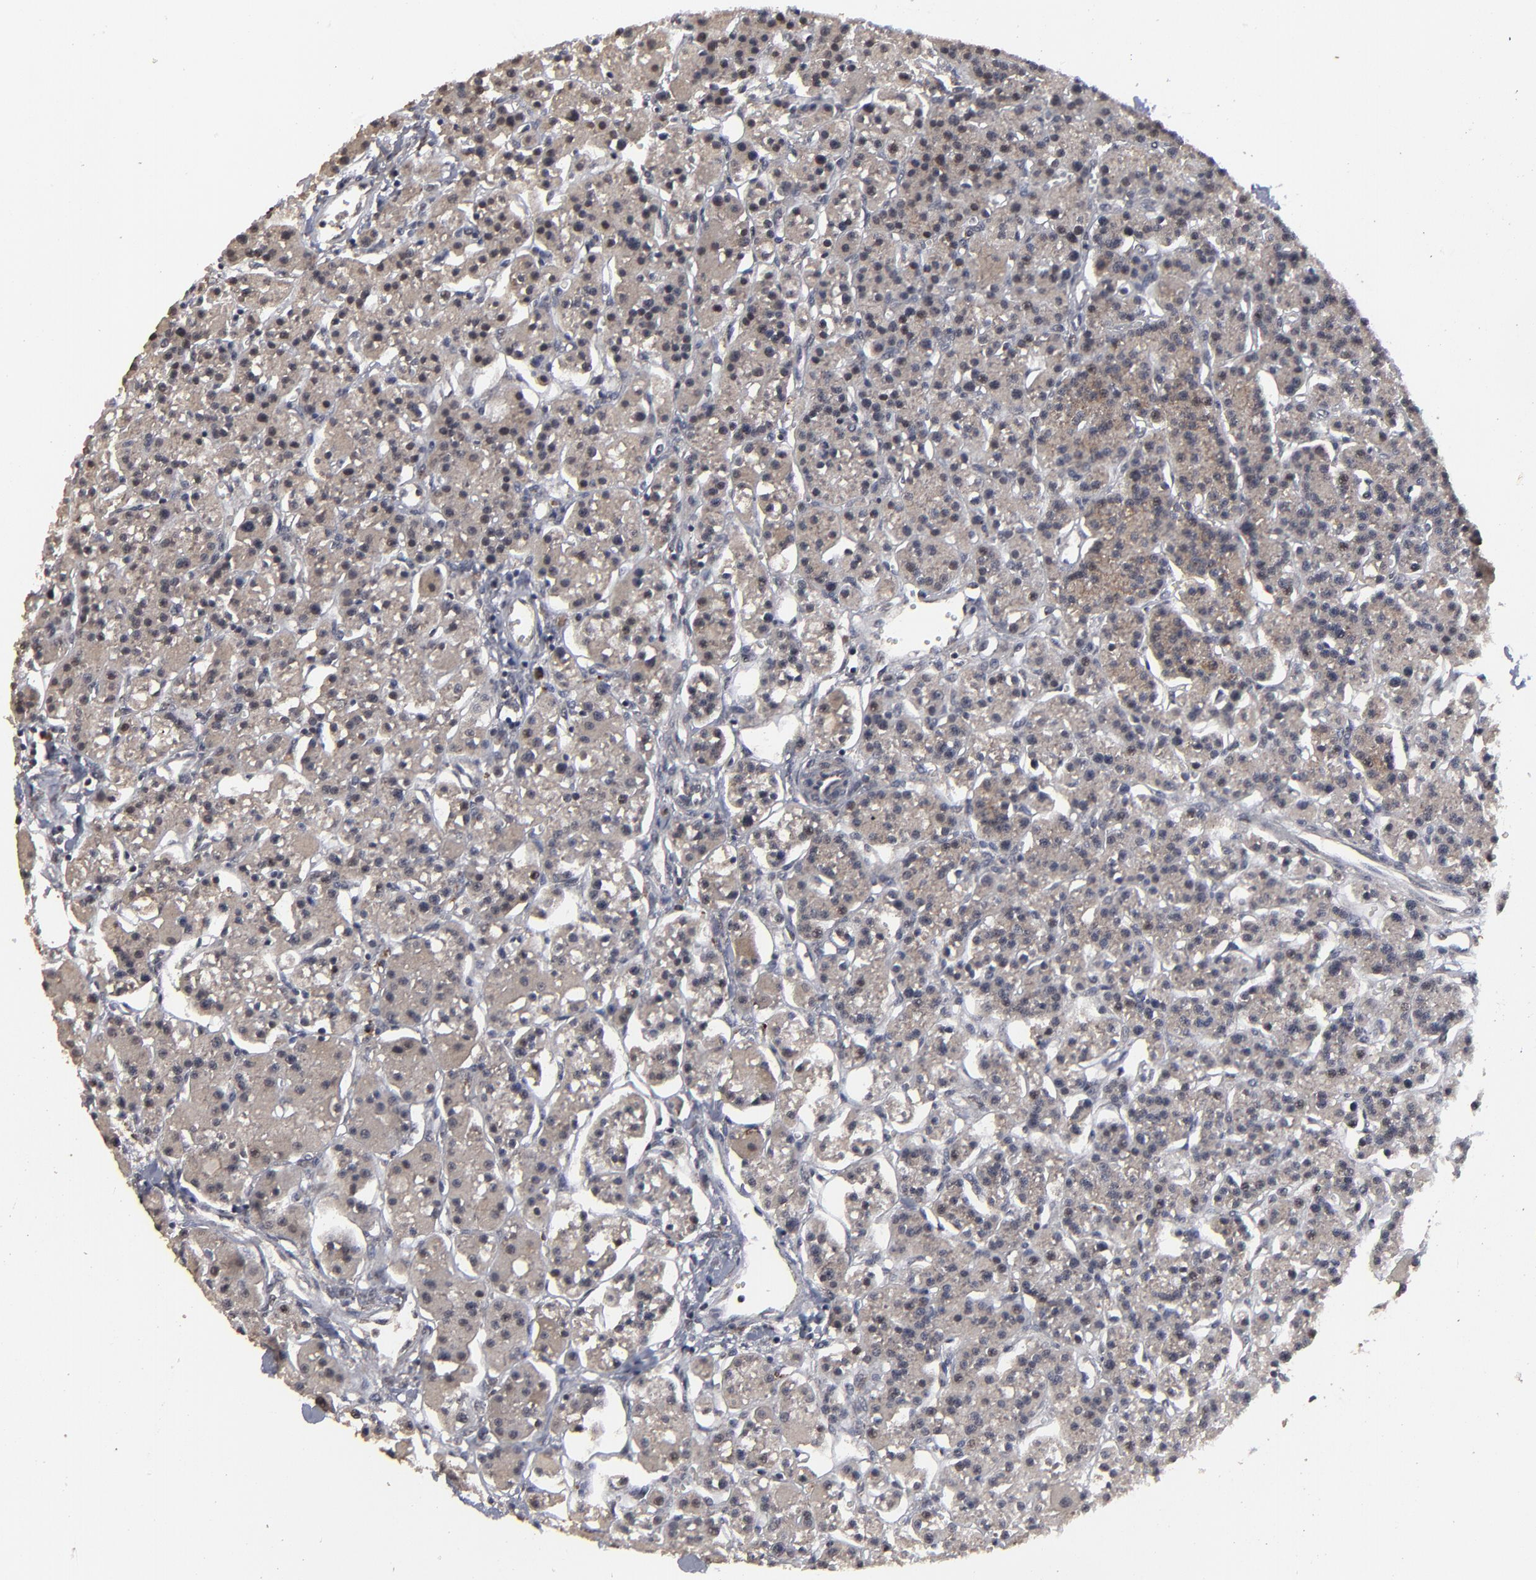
{"staining": {"intensity": "moderate", "quantity": ">75%", "location": "cytoplasmic/membranous,nuclear"}, "tissue": "parathyroid gland", "cell_type": "Glandular cells", "image_type": "normal", "snomed": [{"axis": "morphology", "description": "Normal tissue, NOS"}, {"axis": "topography", "description": "Parathyroid gland"}], "caption": "The image reveals staining of benign parathyroid gland, revealing moderate cytoplasmic/membranous,nuclear protein staining (brown color) within glandular cells. Ihc stains the protein of interest in brown and the nuclei are stained blue.", "gene": "SLC22A17", "patient": {"sex": "female", "age": 58}}